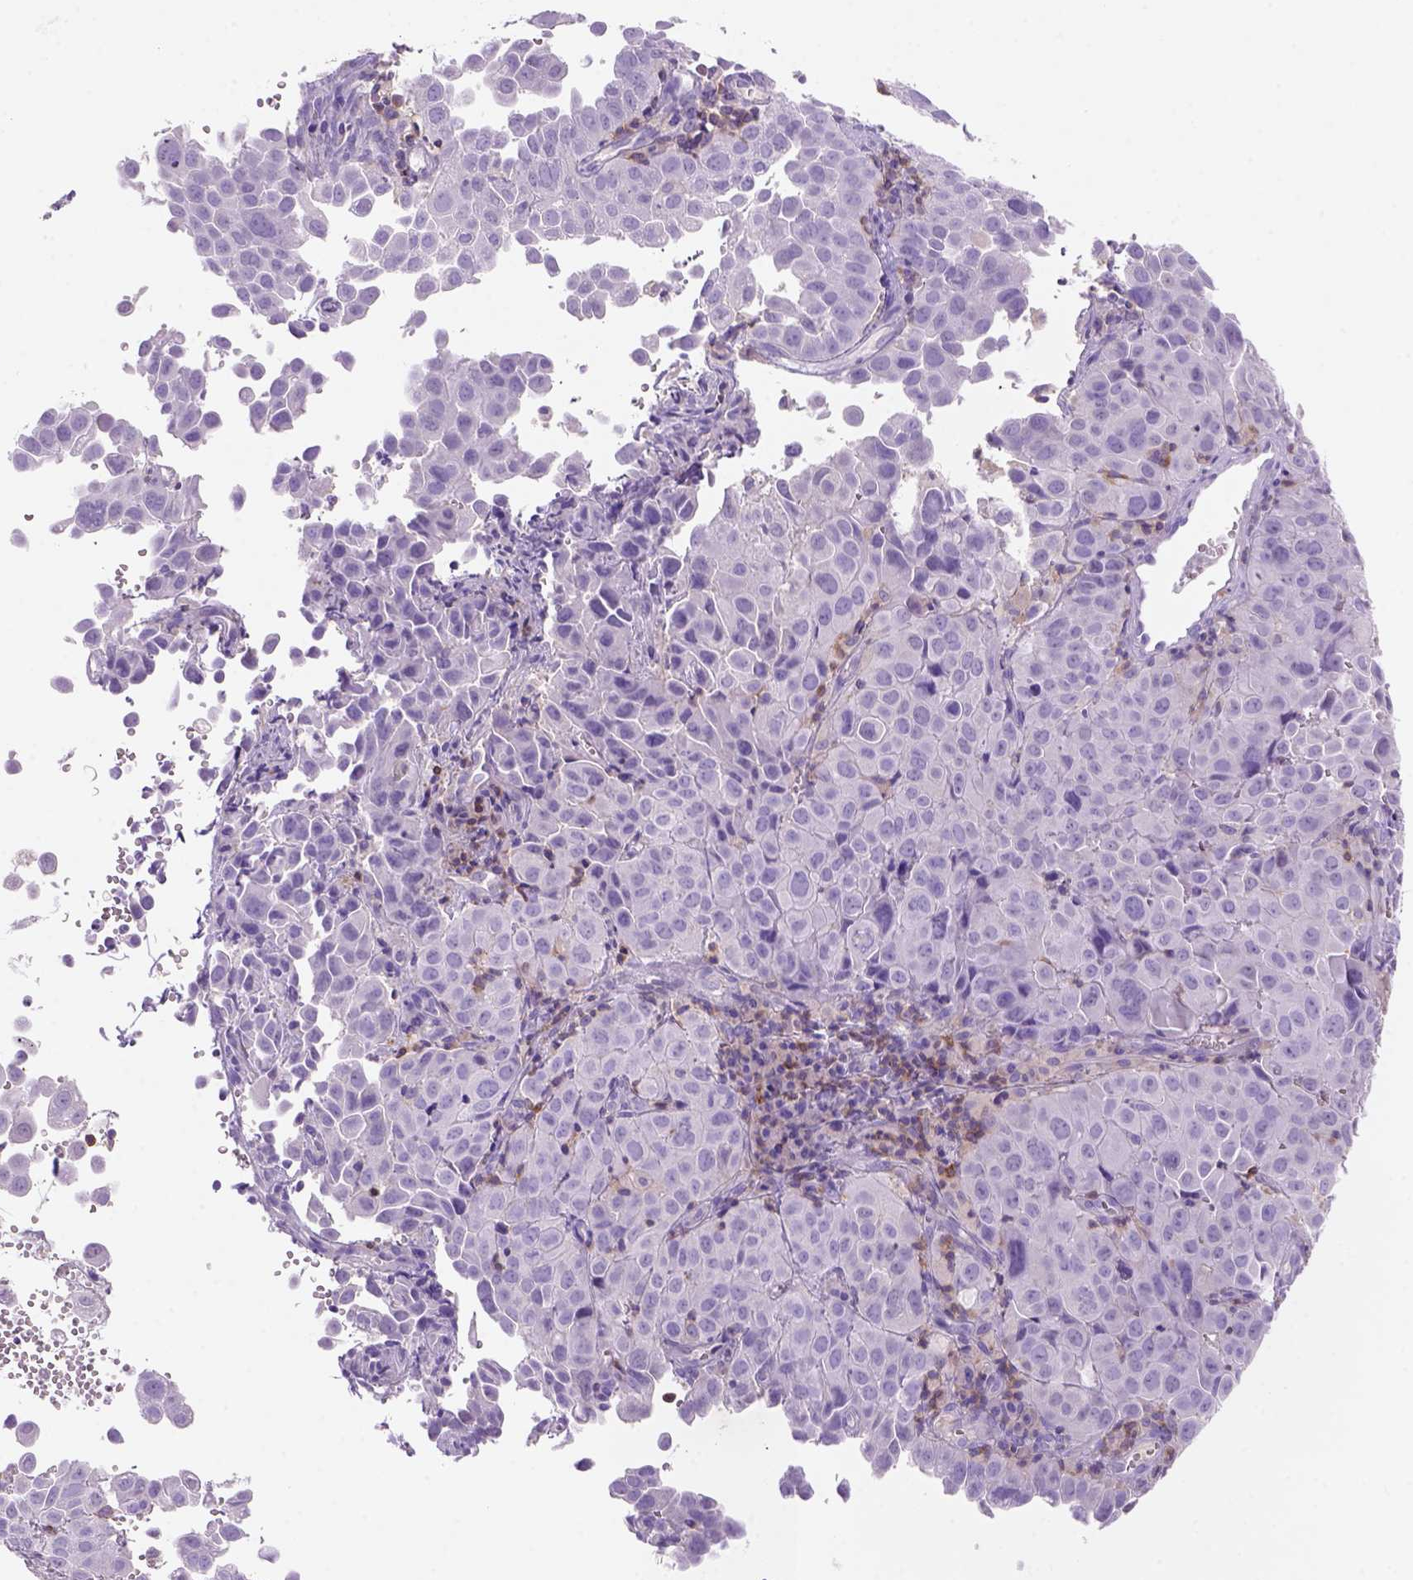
{"staining": {"intensity": "negative", "quantity": "none", "location": "none"}, "tissue": "cervical cancer", "cell_type": "Tumor cells", "image_type": "cancer", "snomed": [{"axis": "morphology", "description": "Squamous cell carcinoma, NOS"}, {"axis": "topography", "description": "Cervix"}], "caption": "IHC image of cervical cancer stained for a protein (brown), which shows no expression in tumor cells.", "gene": "INPP5D", "patient": {"sex": "female", "age": 55}}